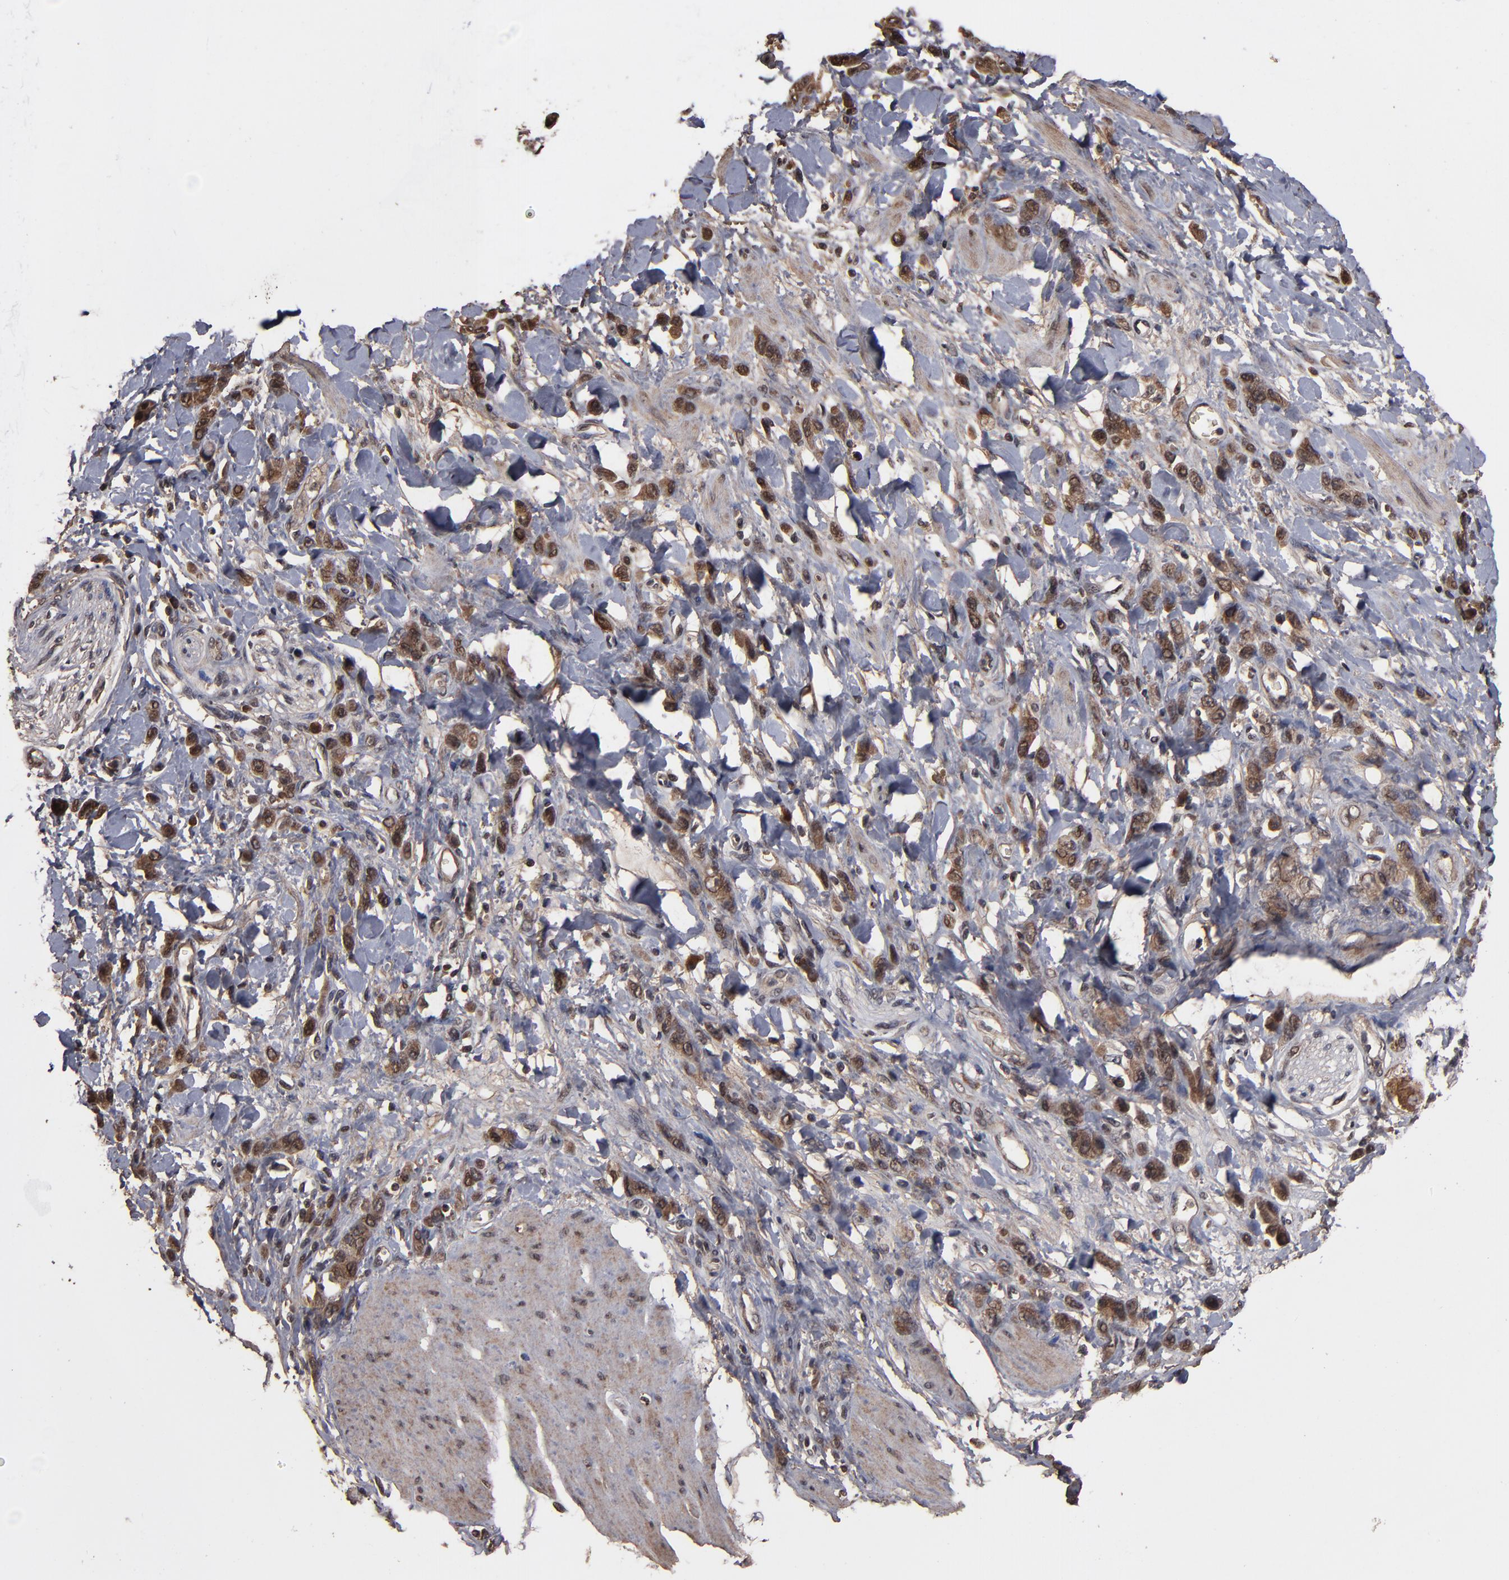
{"staining": {"intensity": "moderate", "quantity": "25%-75%", "location": "cytoplasmic/membranous,nuclear"}, "tissue": "stomach cancer", "cell_type": "Tumor cells", "image_type": "cancer", "snomed": [{"axis": "morphology", "description": "Normal tissue, NOS"}, {"axis": "morphology", "description": "Adenocarcinoma, NOS"}, {"axis": "topography", "description": "Stomach"}], "caption": "Immunohistochemistry (IHC) staining of stomach adenocarcinoma, which exhibits medium levels of moderate cytoplasmic/membranous and nuclear staining in approximately 25%-75% of tumor cells indicating moderate cytoplasmic/membranous and nuclear protein expression. The staining was performed using DAB (3,3'-diaminobenzidine) (brown) for protein detection and nuclei were counterstained in hematoxylin (blue).", "gene": "NXF2B", "patient": {"sex": "male", "age": 82}}